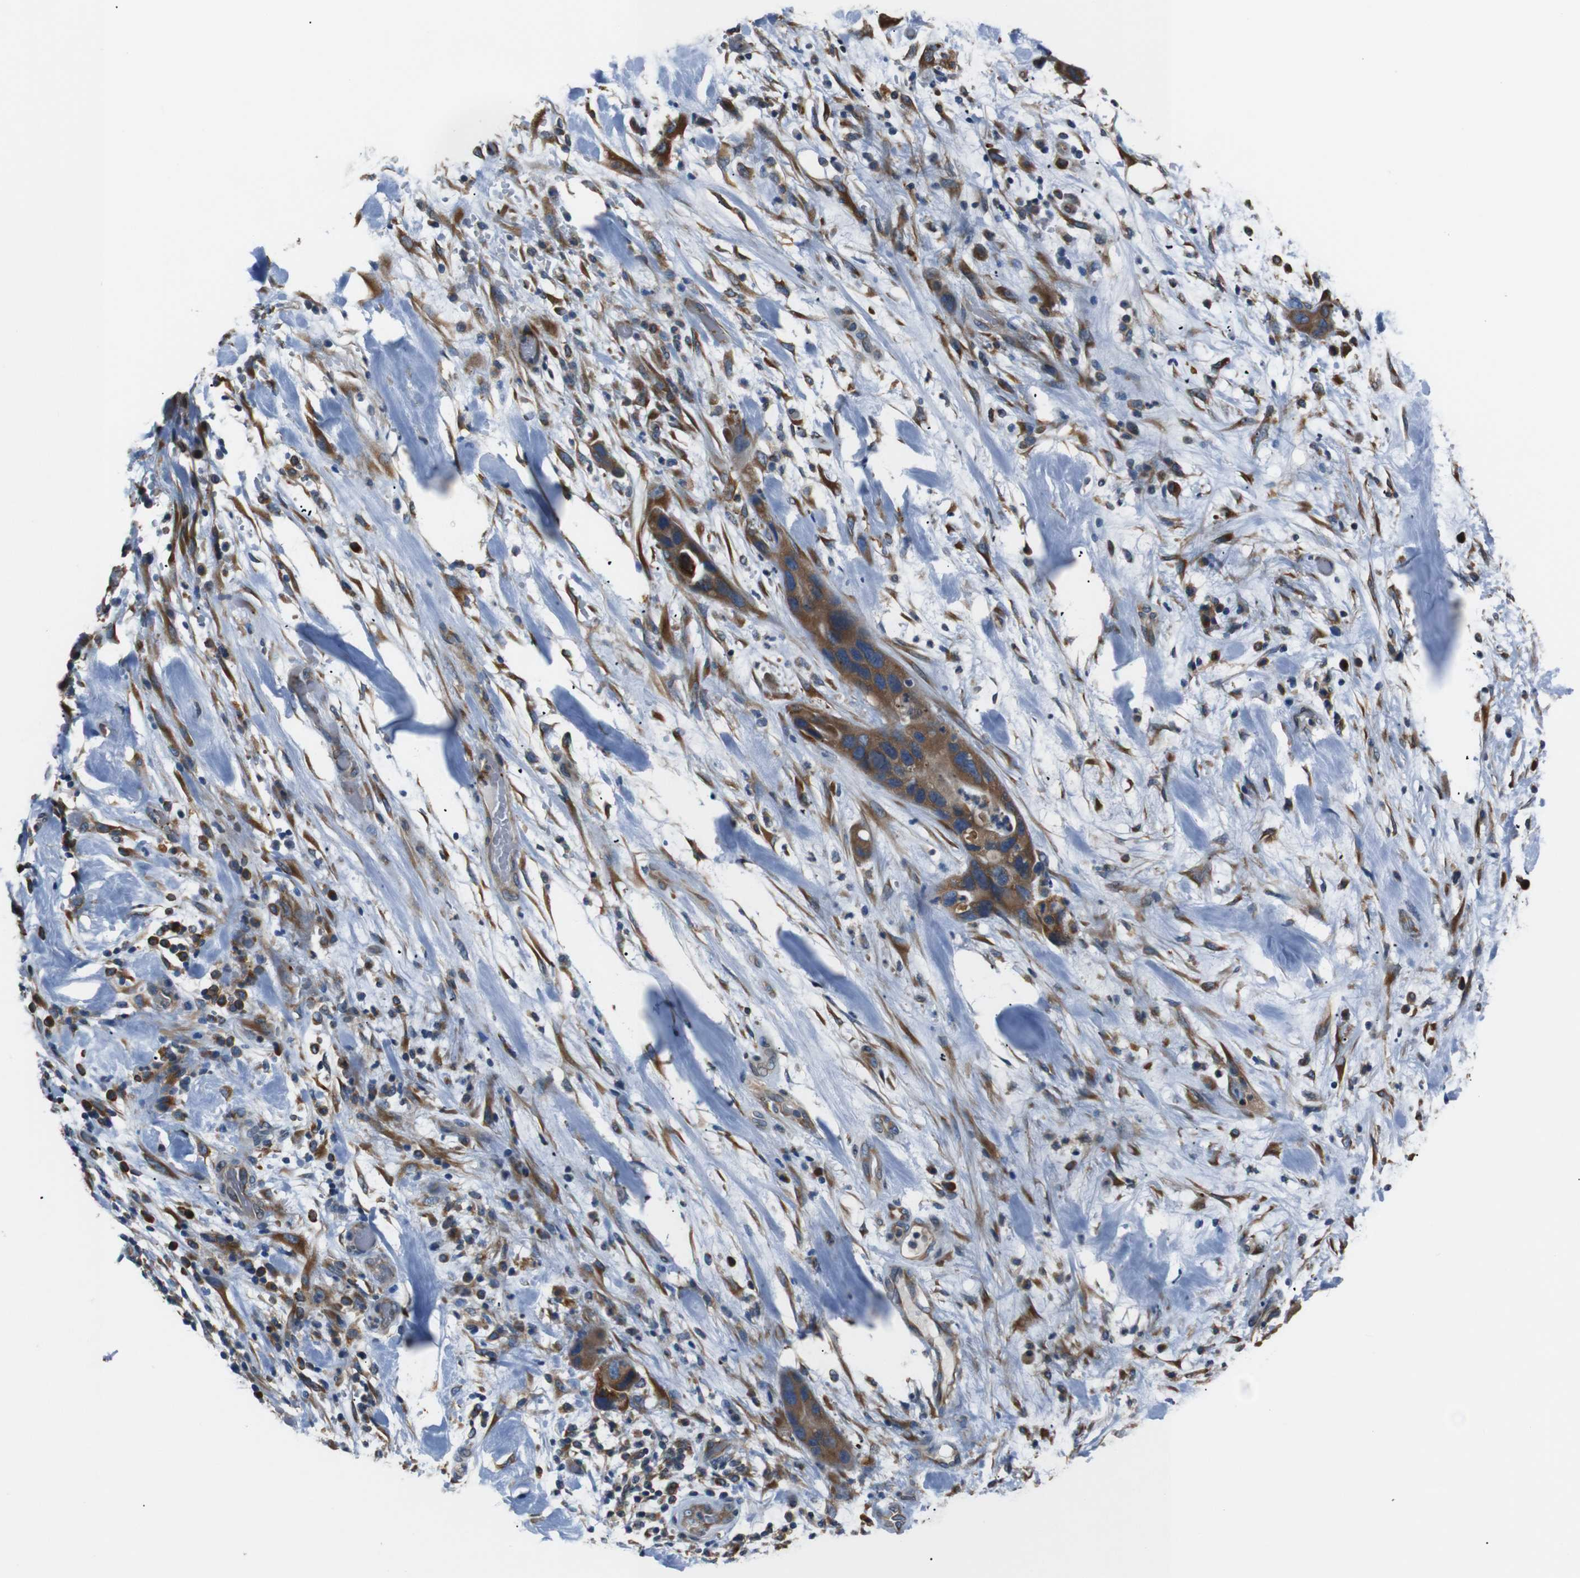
{"staining": {"intensity": "moderate", "quantity": ">75%", "location": "cytoplasmic/membranous"}, "tissue": "pancreatic cancer", "cell_type": "Tumor cells", "image_type": "cancer", "snomed": [{"axis": "morphology", "description": "Adenocarcinoma, NOS"}, {"axis": "topography", "description": "Pancreas"}], "caption": "A photomicrograph of pancreatic adenocarcinoma stained for a protein displays moderate cytoplasmic/membranous brown staining in tumor cells.", "gene": "TMED2", "patient": {"sex": "female", "age": 71}}